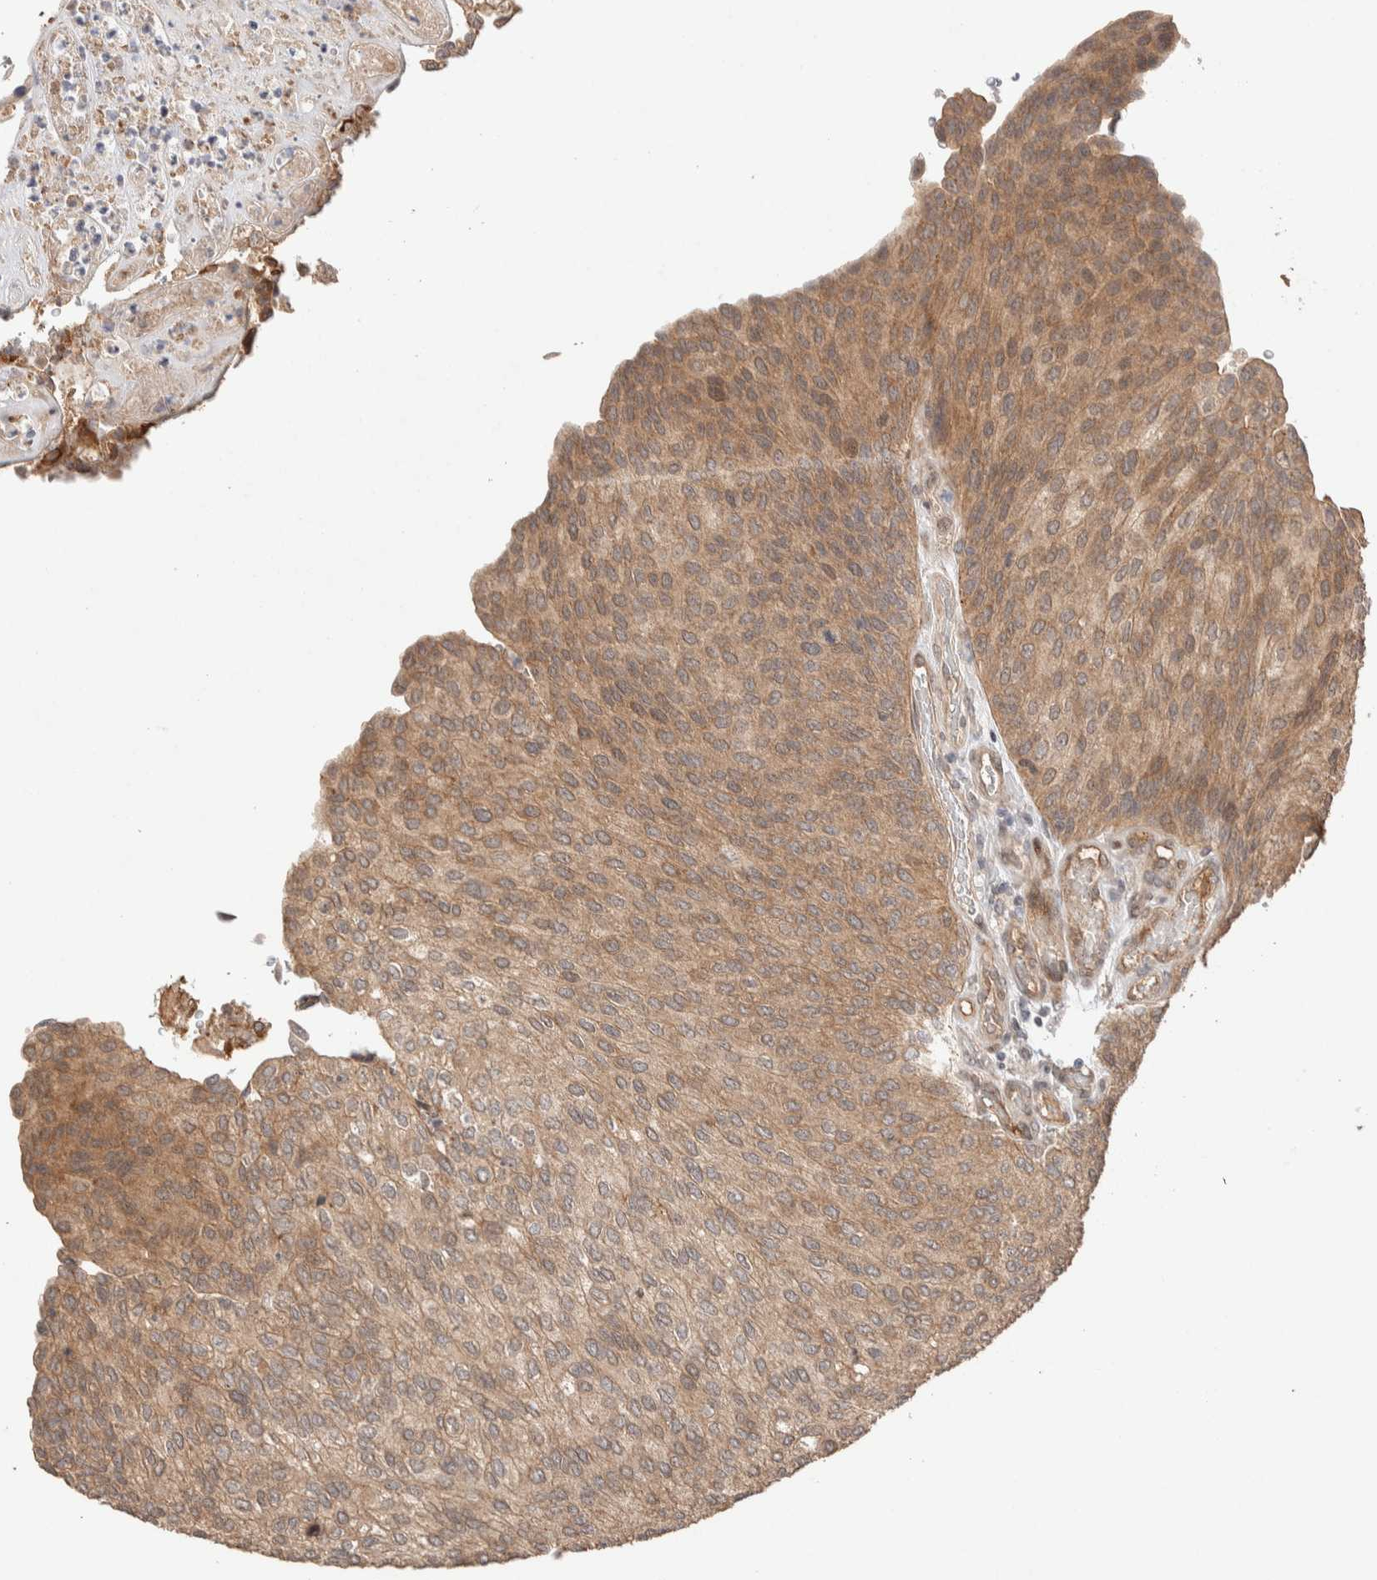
{"staining": {"intensity": "moderate", "quantity": ">75%", "location": "cytoplasmic/membranous"}, "tissue": "urothelial cancer", "cell_type": "Tumor cells", "image_type": "cancer", "snomed": [{"axis": "morphology", "description": "Urothelial carcinoma, Low grade"}, {"axis": "topography", "description": "Urinary bladder"}], "caption": "About >75% of tumor cells in human urothelial cancer show moderate cytoplasmic/membranous protein positivity as visualized by brown immunohistochemical staining.", "gene": "PRDM15", "patient": {"sex": "female", "age": 79}}